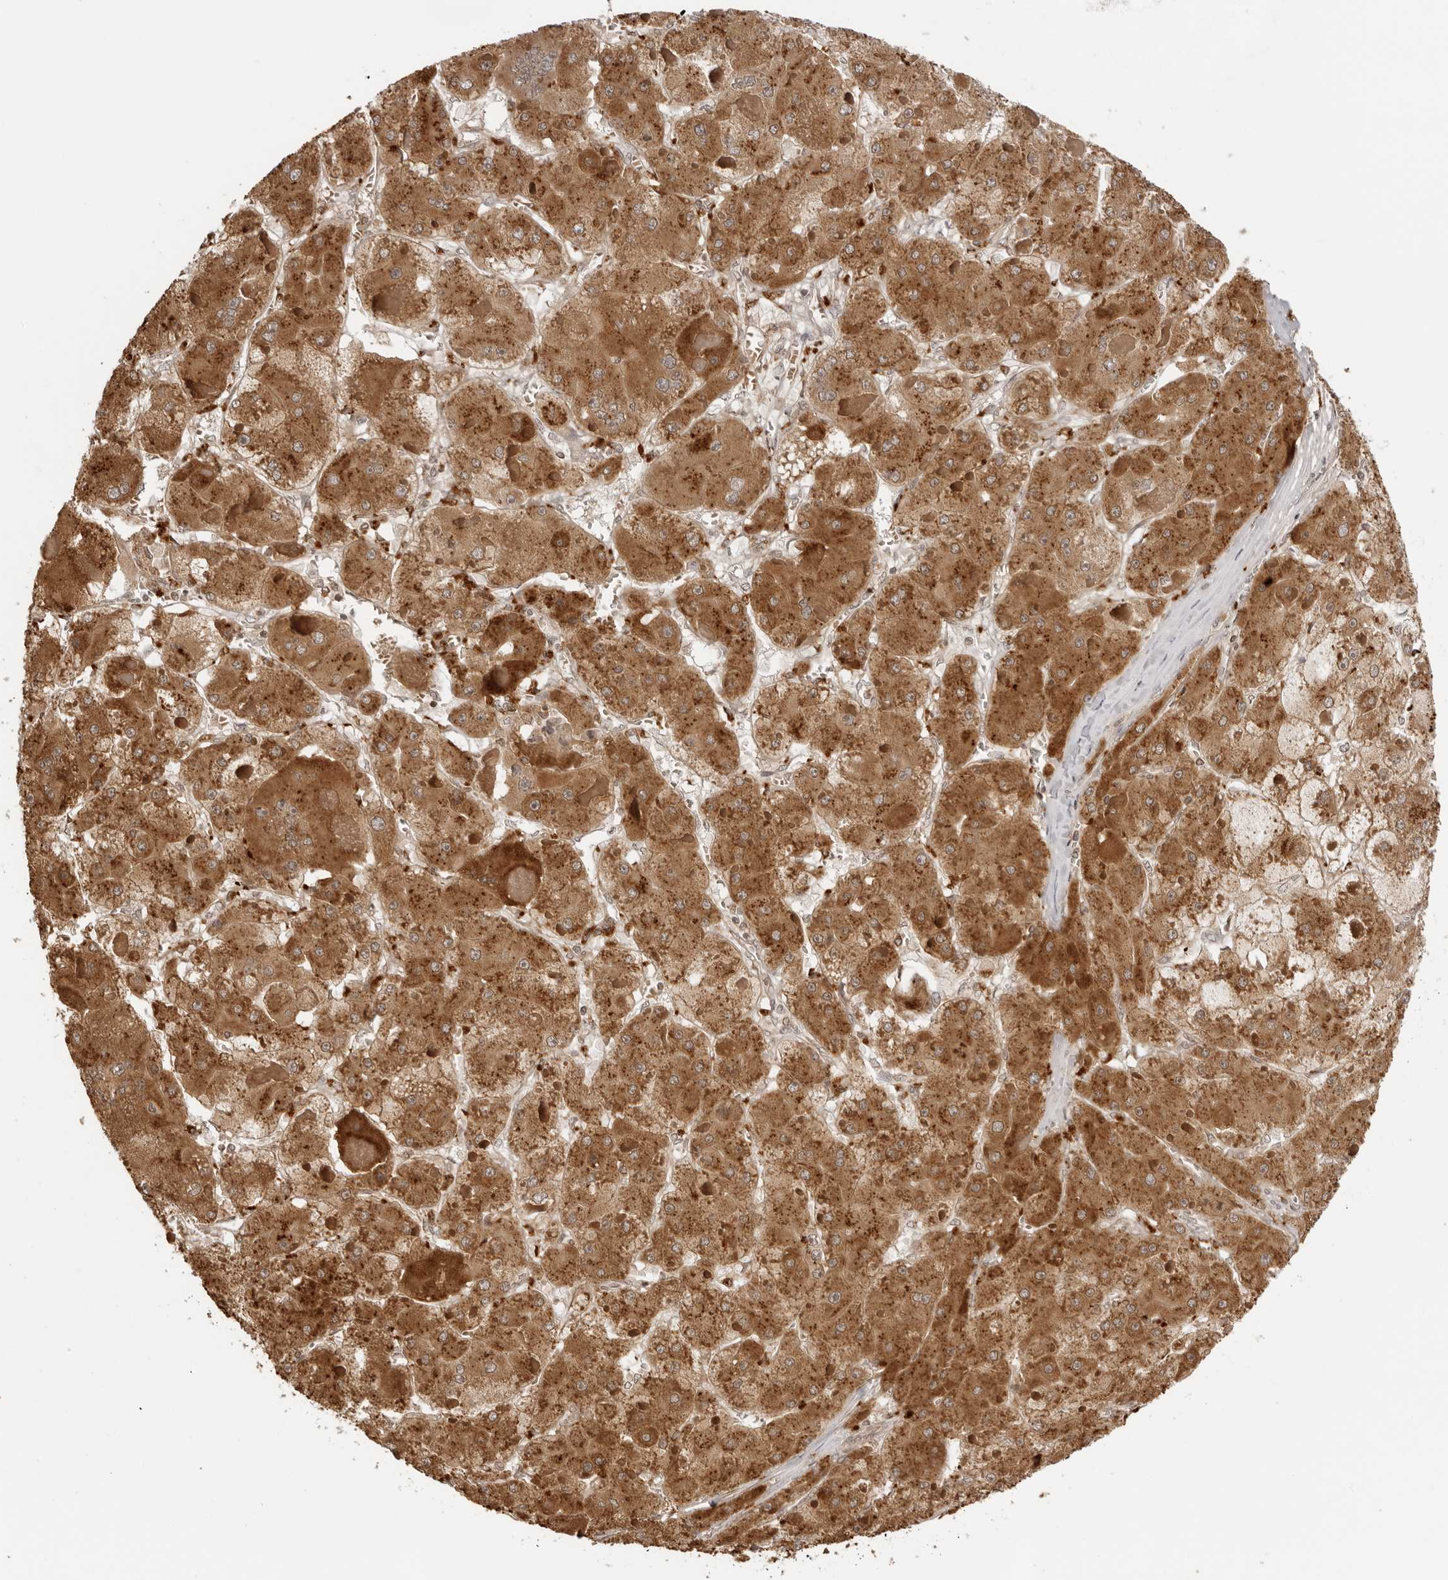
{"staining": {"intensity": "strong", "quantity": ">75%", "location": "cytoplasmic/membranous"}, "tissue": "liver cancer", "cell_type": "Tumor cells", "image_type": "cancer", "snomed": [{"axis": "morphology", "description": "Carcinoma, Hepatocellular, NOS"}, {"axis": "topography", "description": "Liver"}], "caption": "A brown stain shows strong cytoplasmic/membranous expression of a protein in human liver cancer tumor cells. The staining is performed using DAB (3,3'-diaminobenzidine) brown chromogen to label protein expression. The nuclei are counter-stained blue using hematoxylin.", "gene": "IKBKE", "patient": {"sex": "female", "age": 73}}